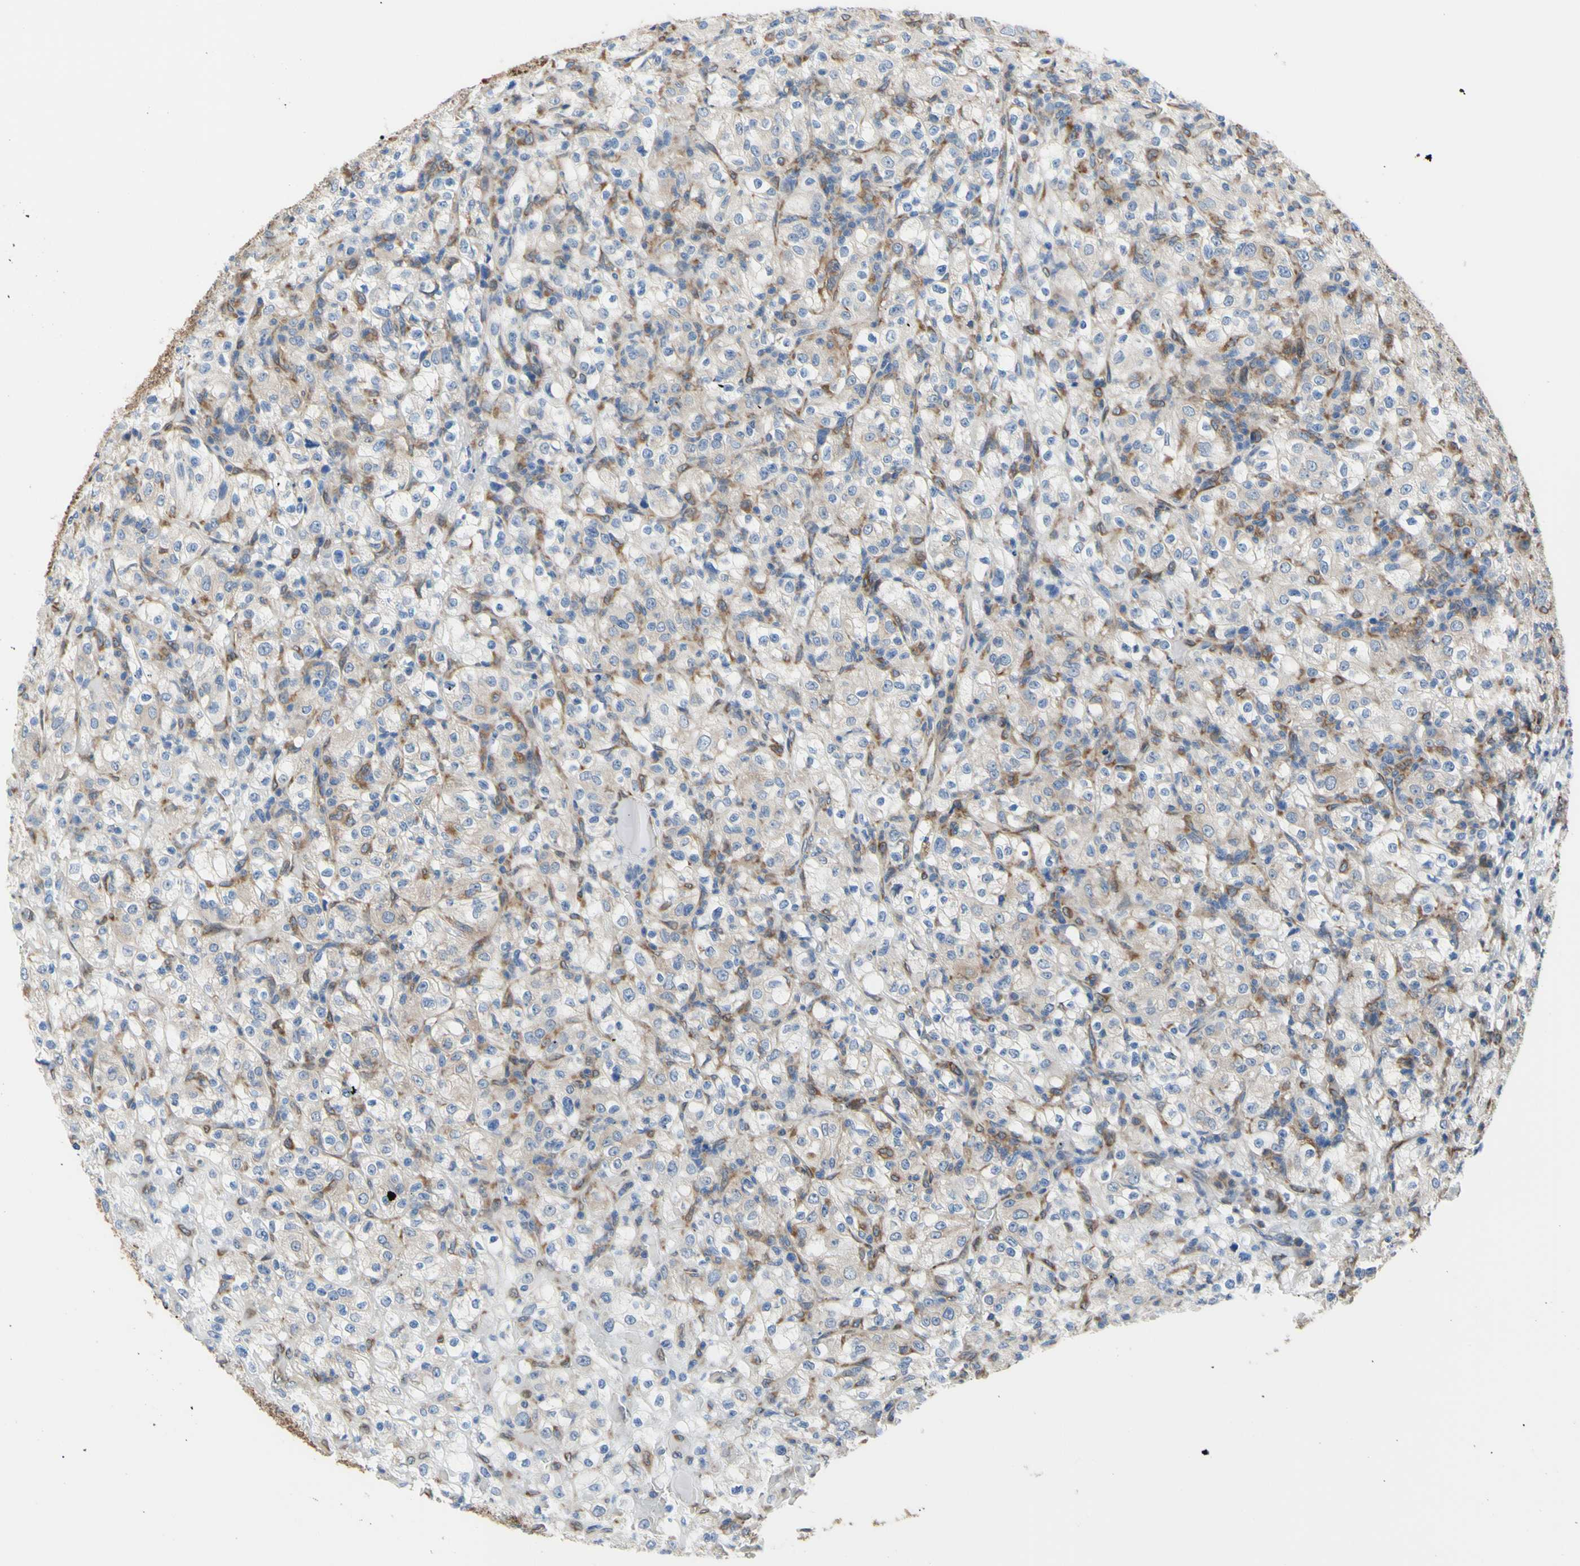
{"staining": {"intensity": "negative", "quantity": "none", "location": "none"}, "tissue": "renal cancer", "cell_type": "Tumor cells", "image_type": "cancer", "snomed": [{"axis": "morphology", "description": "Normal tissue, NOS"}, {"axis": "morphology", "description": "Adenocarcinoma, NOS"}, {"axis": "topography", "description": "Kidney"}], "caption": "Tumor cells are negative for protein expression in human adenocarcinoma (renal).", "gene": "MGST2", "patient": {"sex": "female", "age": 72}}